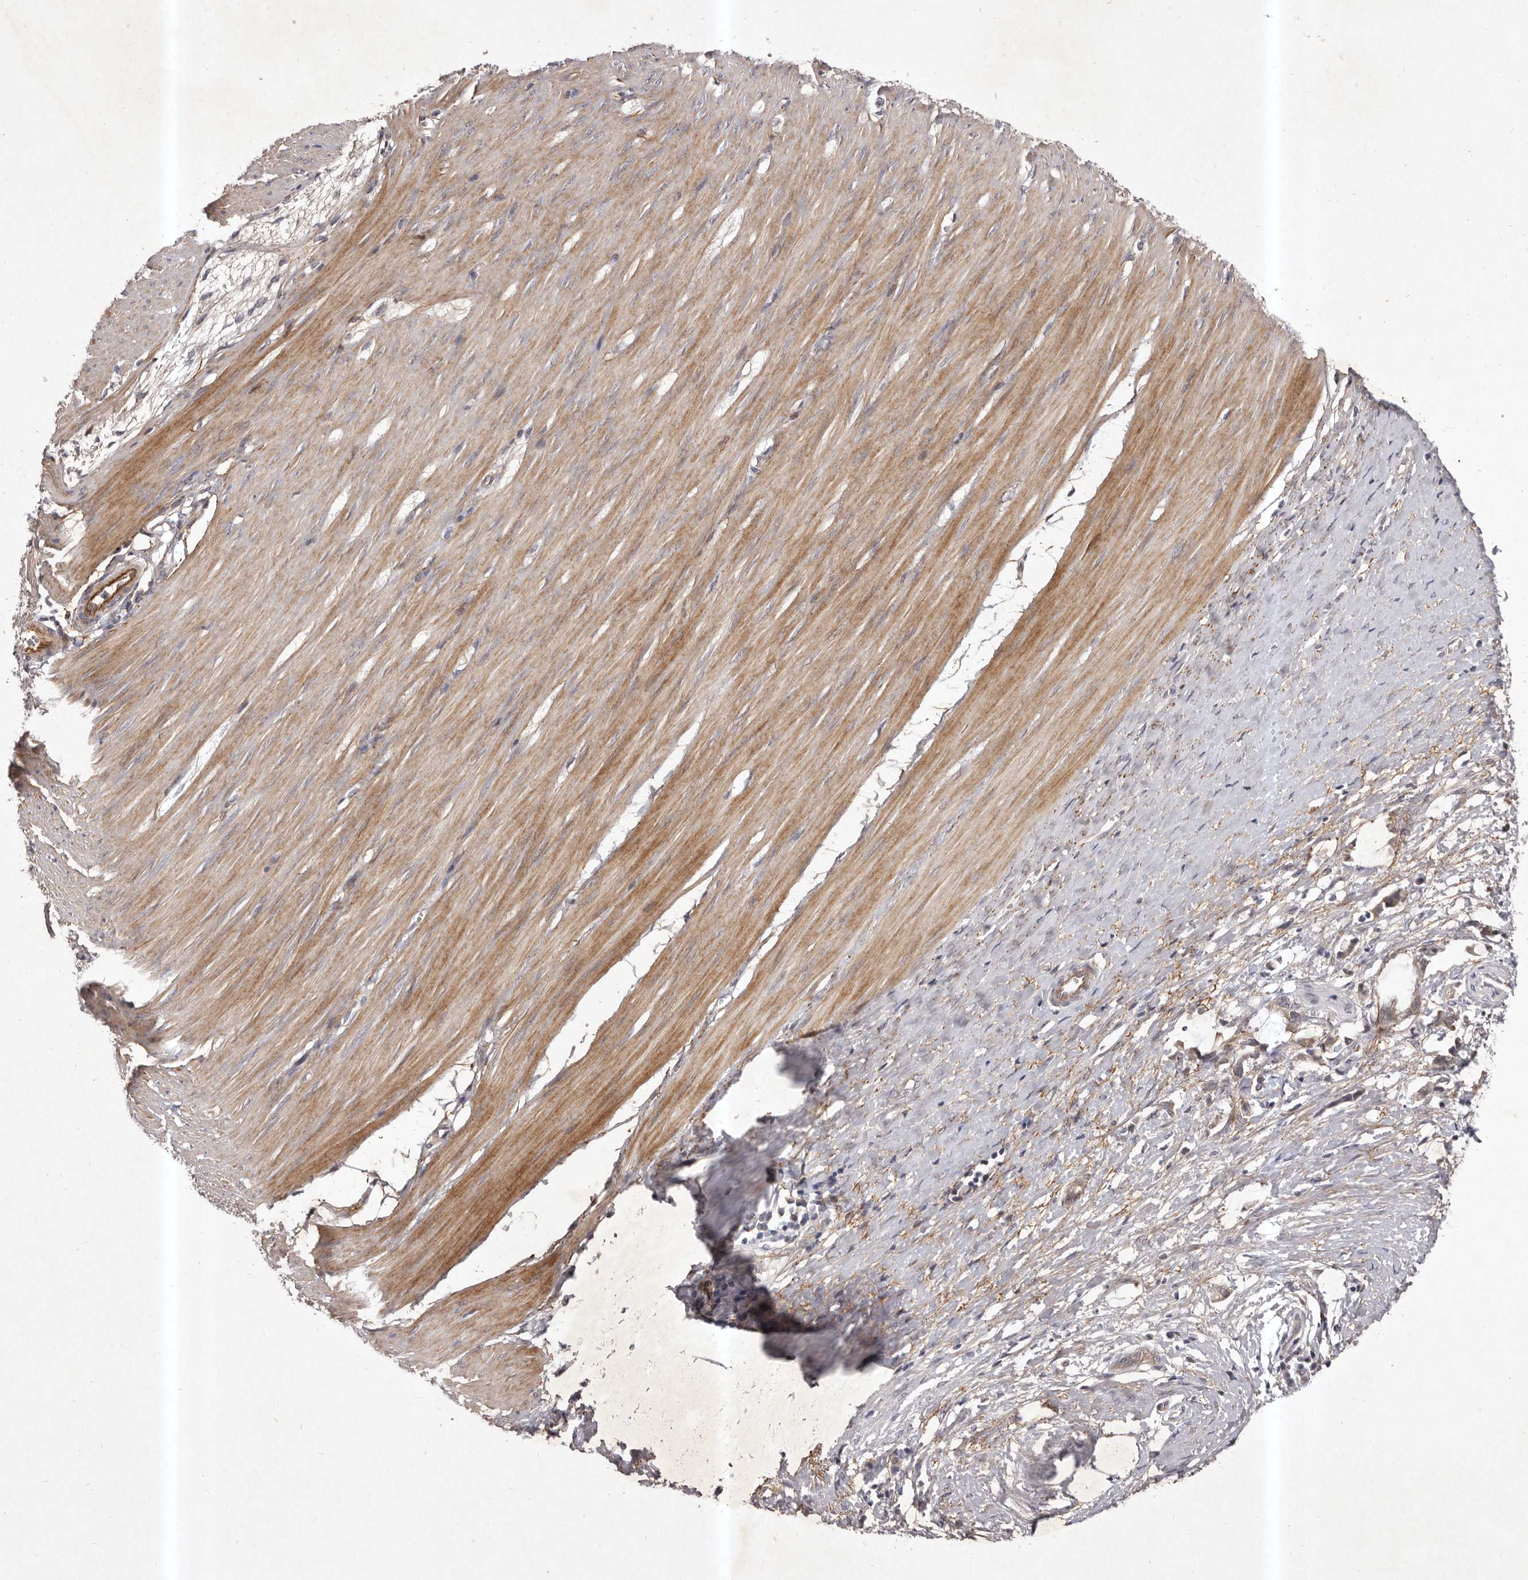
{"staining": {"intensity": "moderate", "quantity": ">75%", "location": "cytoplasmic/membranous"}, "tissue": "smooth muscle", "cell_type": "Smooth muscle cells", "image_type": "normal", "snomed": [{"axis": "morphology", "description": "Normal tissue, NOS"}, {"axis": "morphology", "description": "Adenocarcinoma, NOS"}, {"axis": "topography", "description": "Colon"}, {"axis": "topography", "description": "Peripheral nerve tissue"}], "caption": "Human smooth muscle stained with a brown dye demonstrates moderate cytoplasmic/membranous positive expression in approximately >75% of smooth muscle cells.", "gene": "HBS1L", "patient": {"sex": "male", "age": 14}}